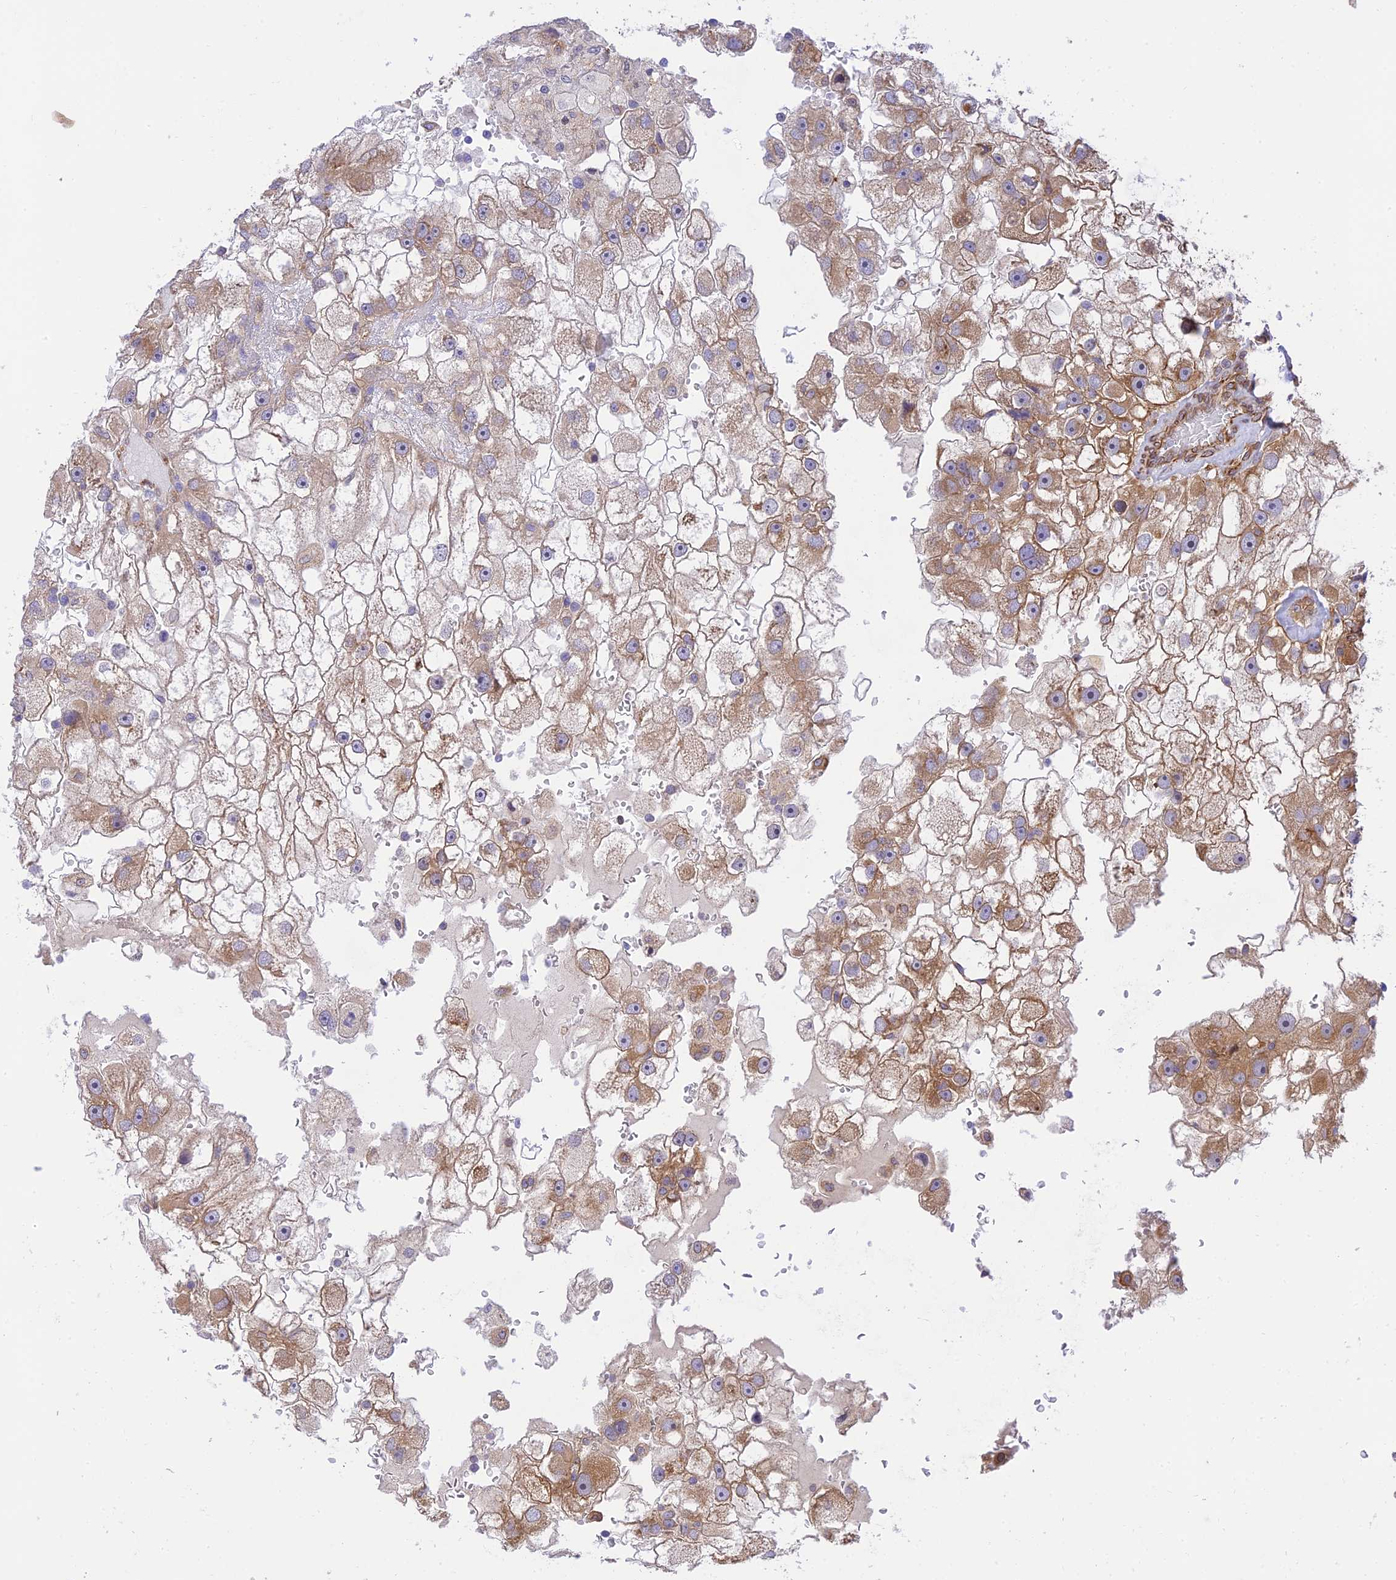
{"staining": {"intensity": "moderate", "quantity": "25%-75%", "location": "cytoplasmic/membranous"}, "tissue": "renal cancer", "cell_type": "Tumor cells", "image_type": "cancer", "snomed": [{"axis": "morphology", "description": "Adenocarcinoma, NOS"}, {"axis": "topography", "description": "Kidney"}], "caption": "Immunohistochemistry (IHC) (DAB (3,3'-diaminobenzidine)) staining of human adenocarcinoma (renal) shows moderate cytoplasmic/membranous protein positivity in approximately 25%-75% of tumor cells.", "gene": "EXOC3L4", "patient": {"sex": "male", "age": 63}}